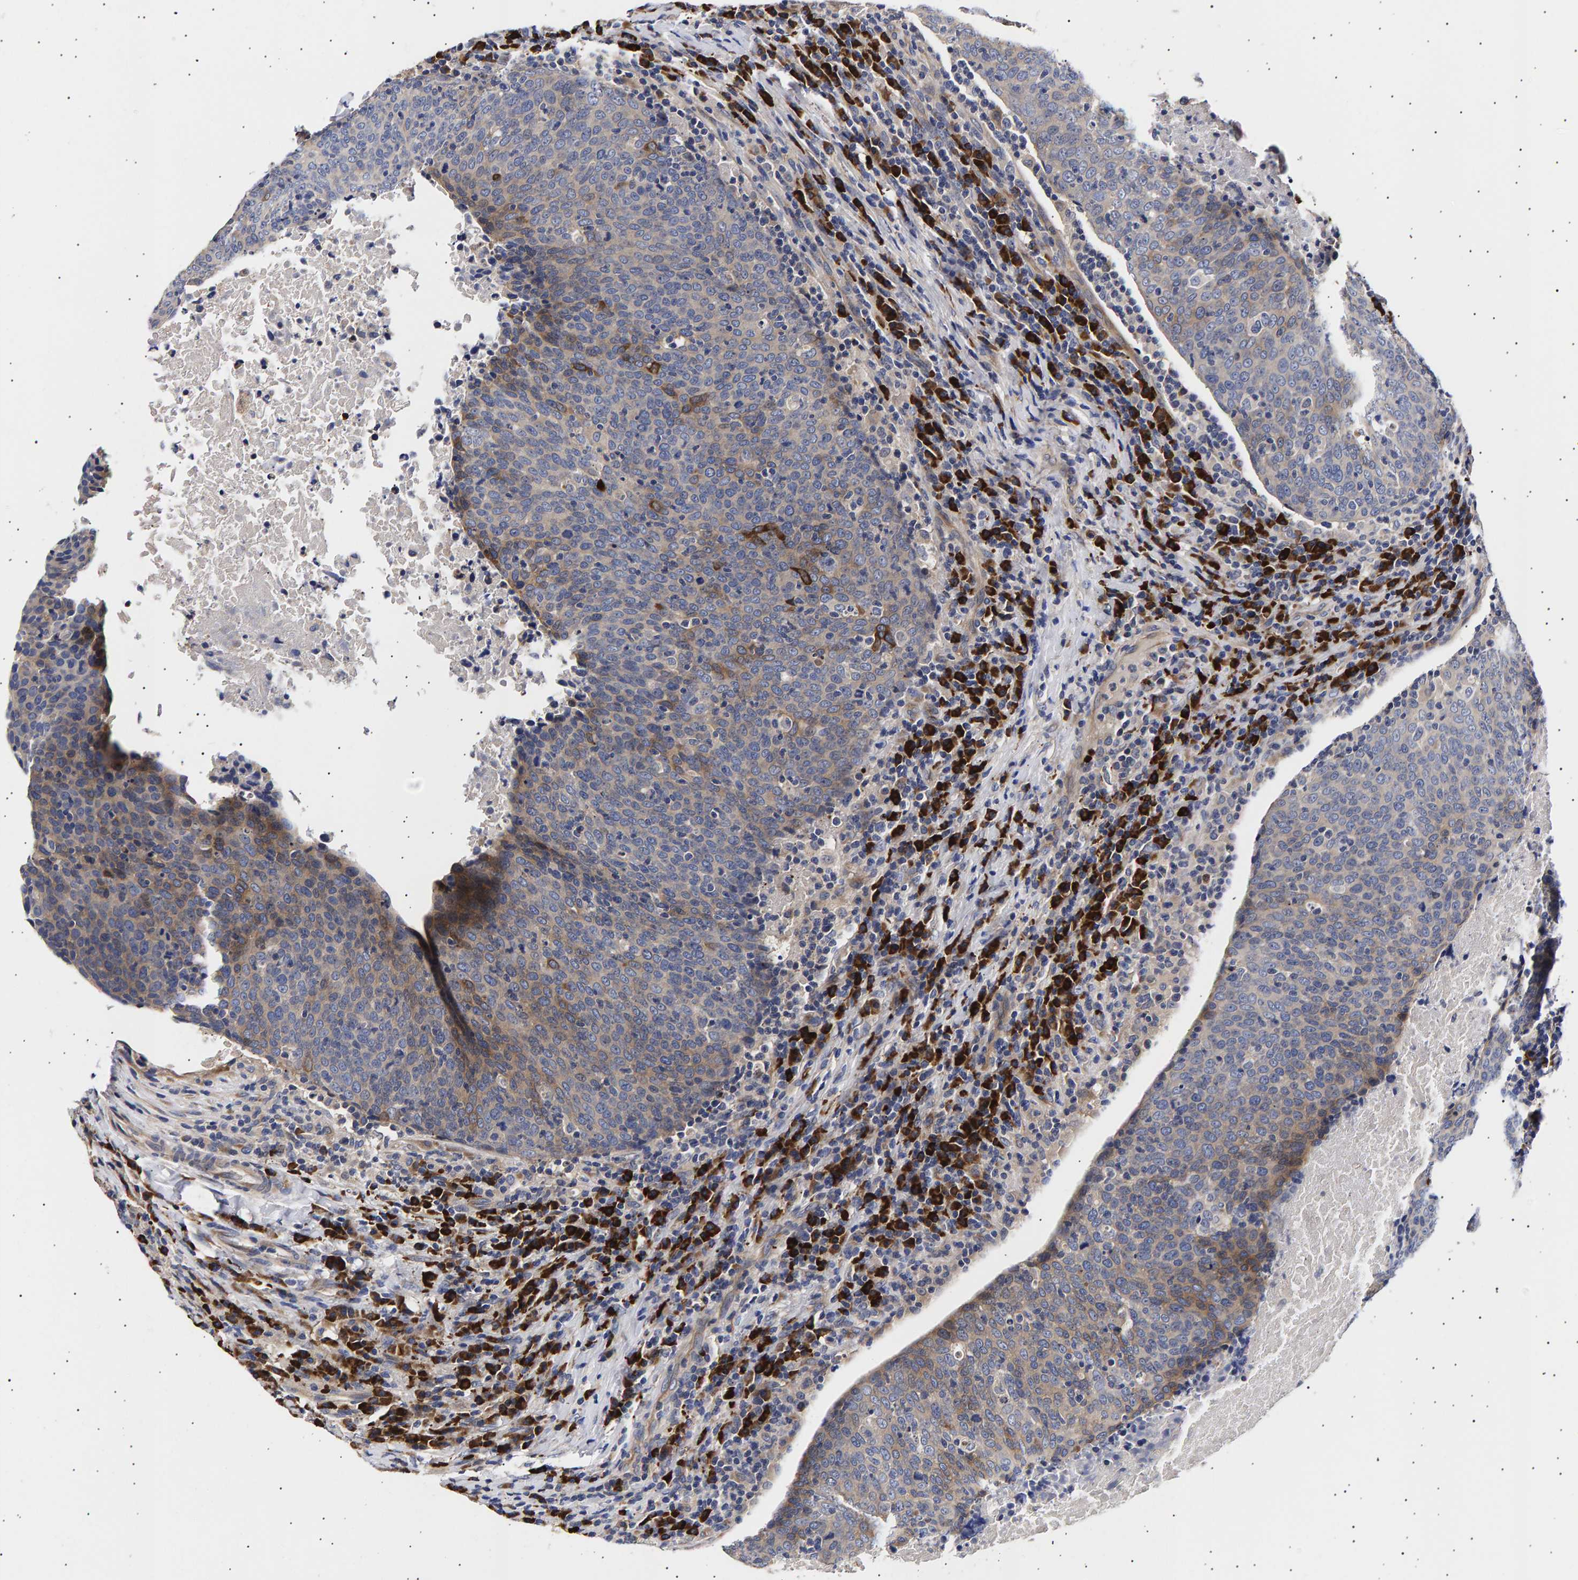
{"staining": {"intensity": "weak", "quantity": "<25%", "location": "cytoplasmic/membranous"}, "tissue": "head and neck cancer", "cell_type": "Tumor cells", "image_type": "cancer", "snomed": [{"axis": "morphology", "description": "Squamous cell carcinoma, NOS"}, {"axis": "morphology", "description": "Squamous cell carcinoma, metastatic, NOS"}, {"axis": "topography", "description": "Lymph node"}, {"axis": "topography", "description": "Head-Neck"}], "caption": "High power microscopy micrograph of an immunohistochemistry photomicrograph of metastatic squamous cell carcinoma (head and neck), revealing no significant positivity in tumor cells.", "gene": "ANKRD40", "patient": {"sex": "male", "age": 62}}